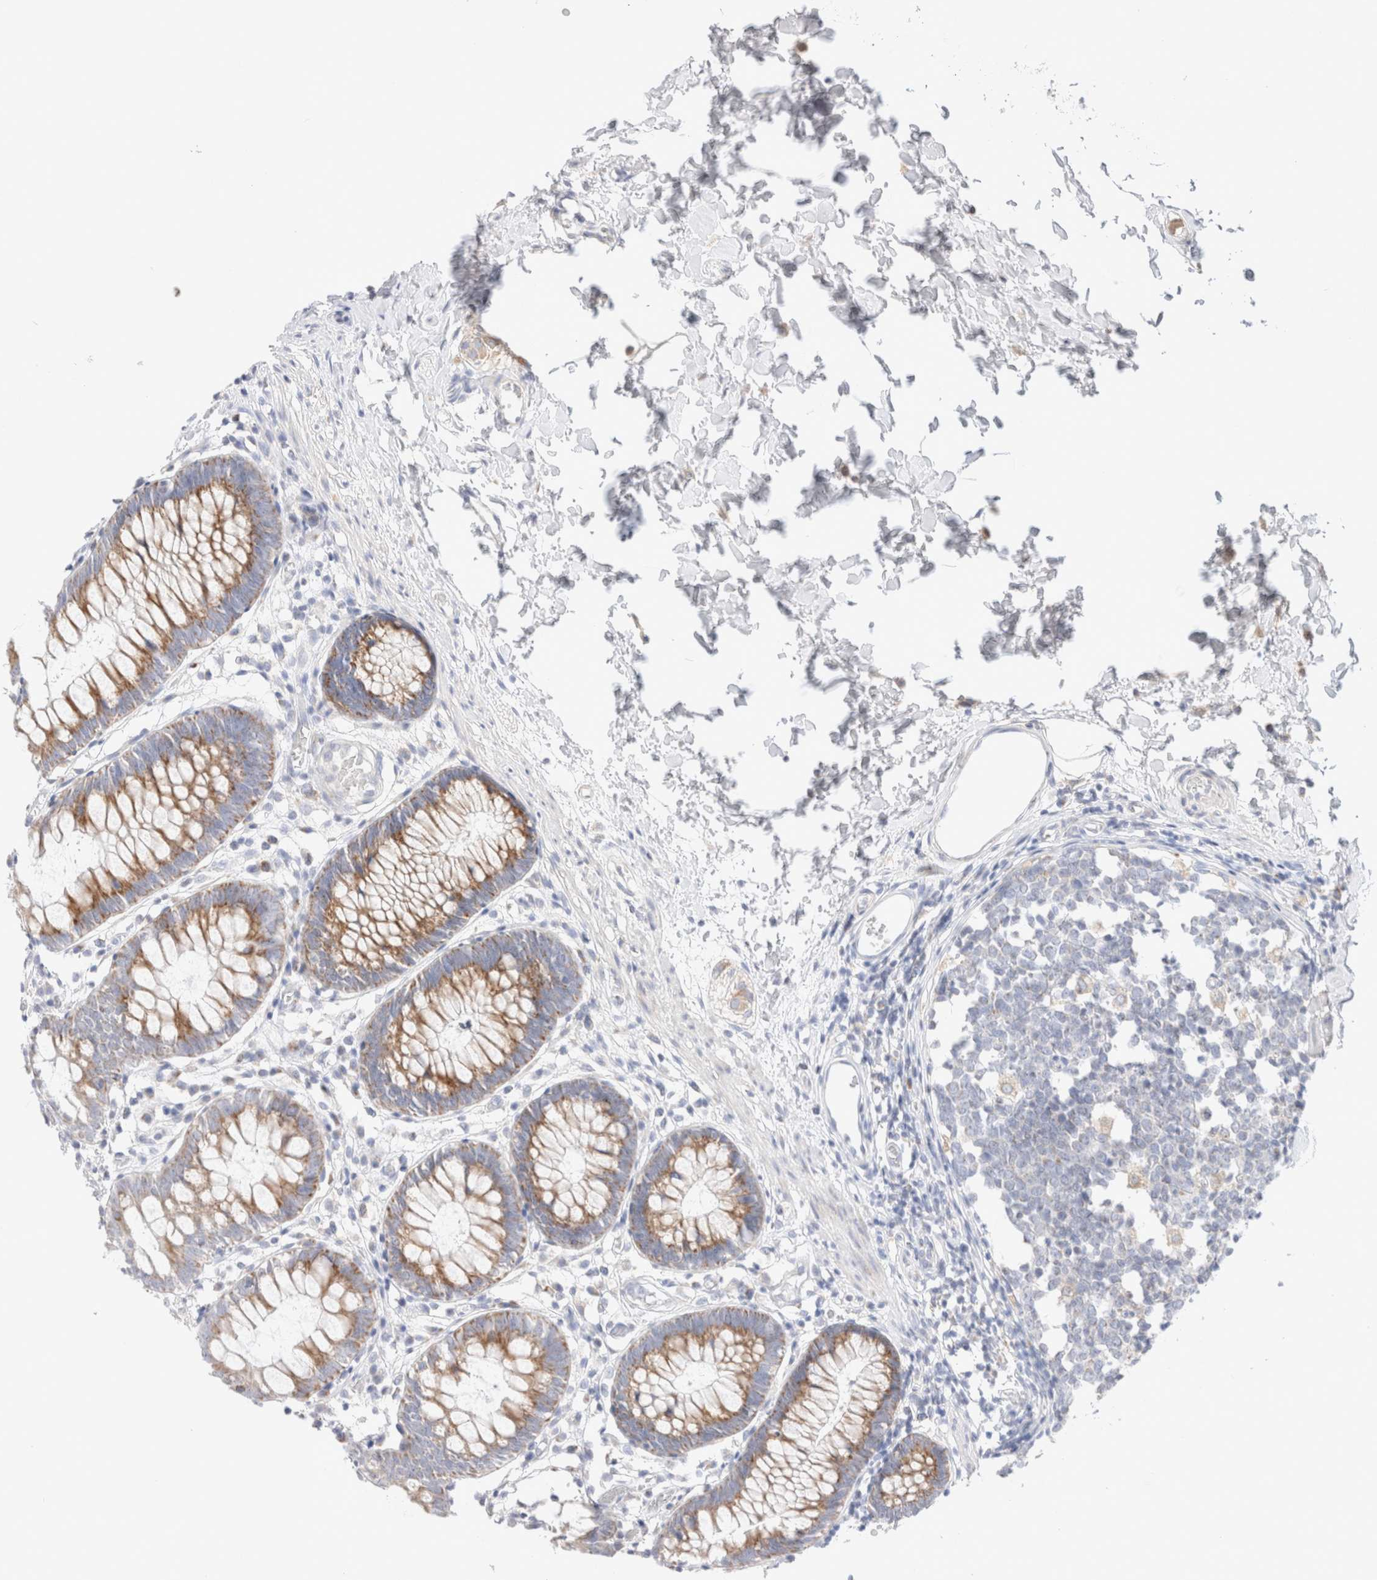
{"staining": {"intensity": "negative", "quantity": "none", "location": "none"}, "tissue": "colon", "cell_type": "Endothelial cells", "image_type": "normal", "snomed": [{"axis": "morphology", "description": "Normal tissue, NOS"}, {"axis": "topography", "description": "Colon"}], "caption": "Immunohistochemistry histopathology image of benign colon: colon stained with DAB displays no significant protein expression in endothelial cells. The staining was performed using DAB to visualize the protein expression in brown, while the nuclei were stained in blue with hematoxylin (Magnification: 20x).", "gene": "ATP6V1C1", "patient": {"sex": "male", "age": 14}}